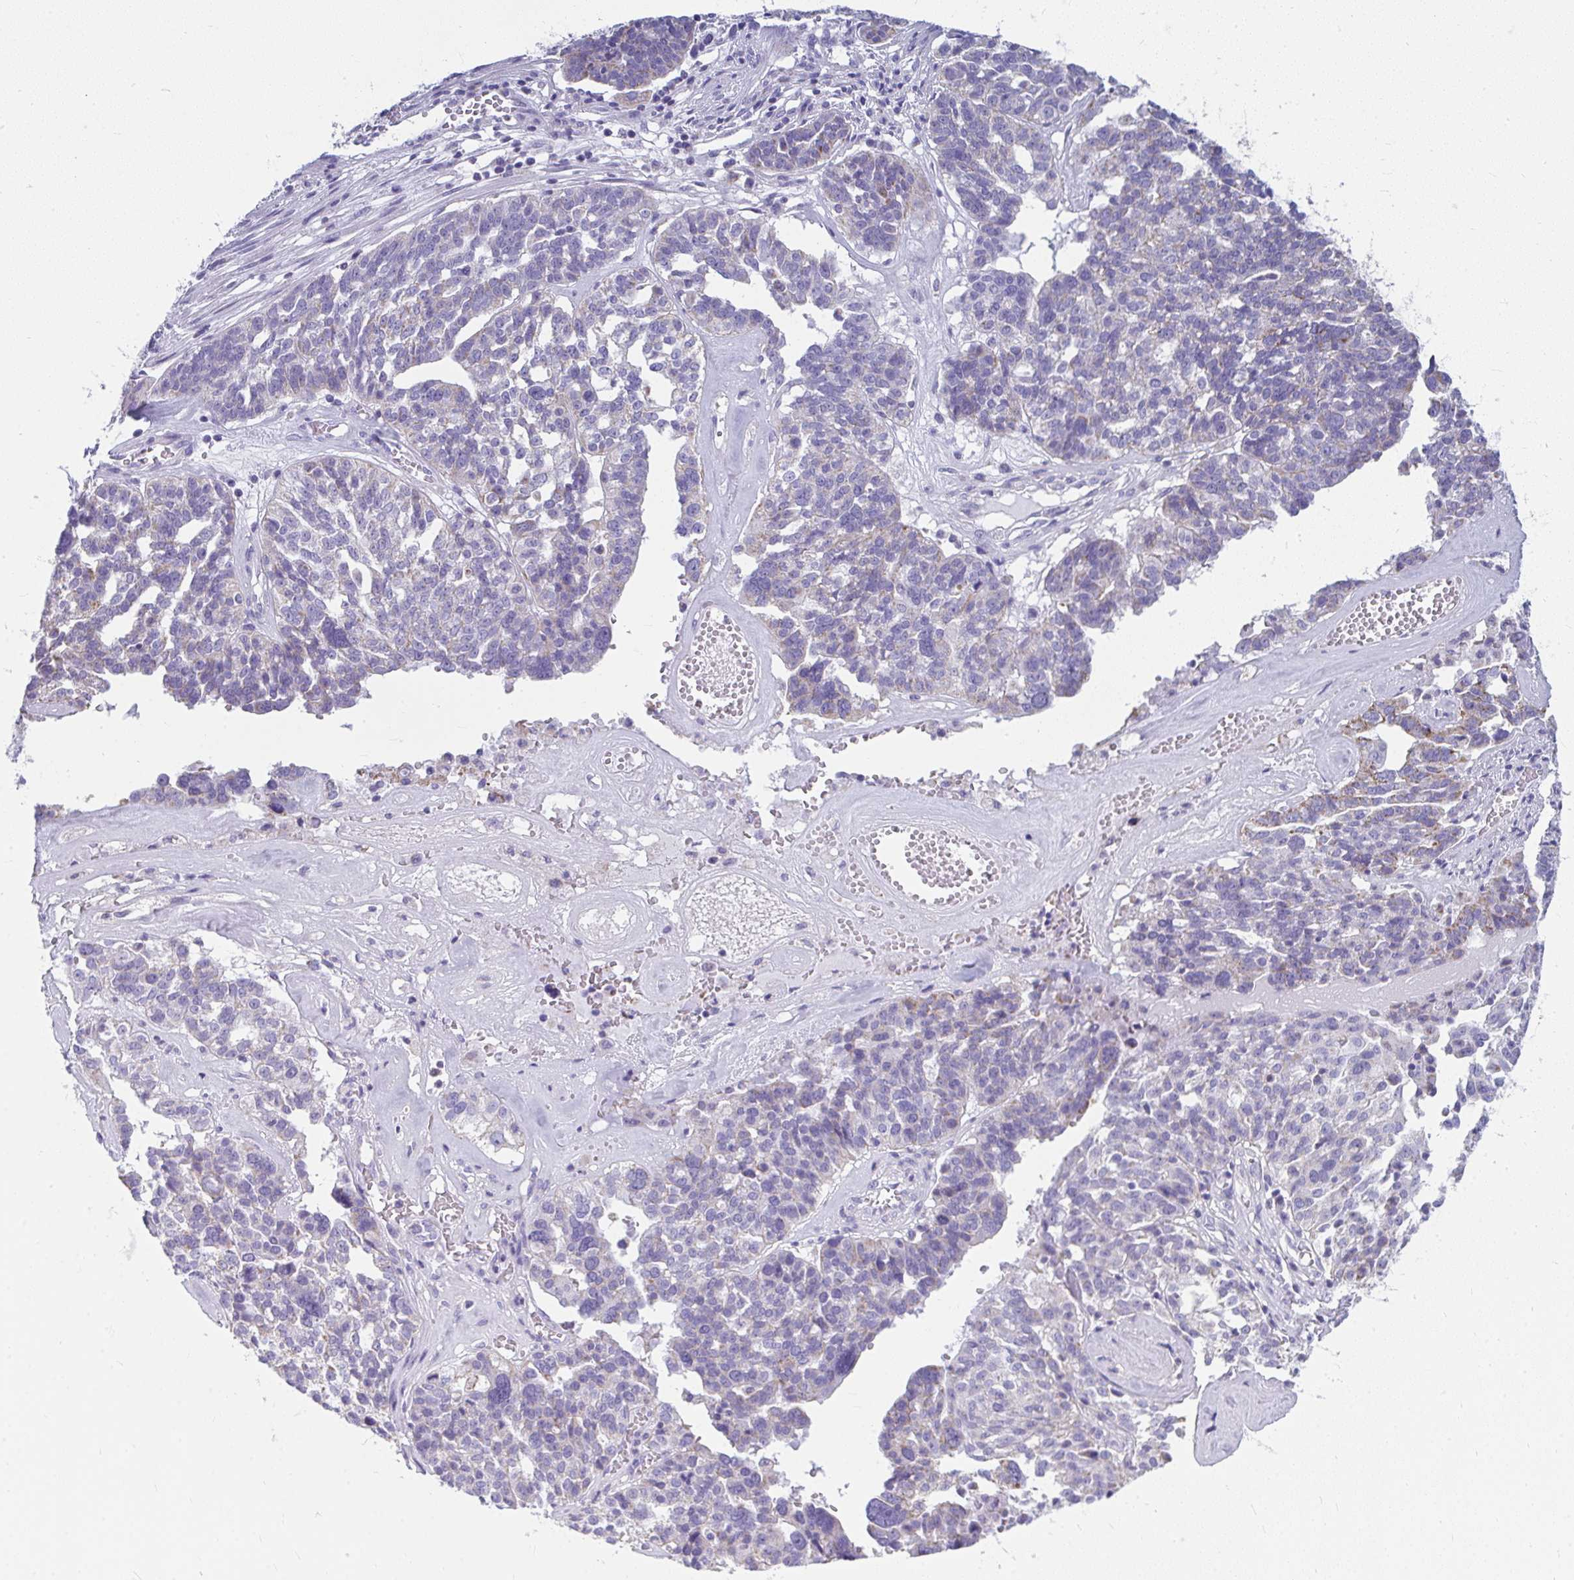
{"staining": {"intensity": "weak", "quantity": "<25%", "location": "cytoplasmic/membranous"}, "tissue": "ovarian cancer", "cell_type": "Tumor cells", "image_type": "cancer", "snomed": [{"axis": "morphology", "description": "Cystadenocarcinoma, serous, NOS"}, {"axis": "topography", "description": "Ovary"}], "caption": "Ovarian cancer (serous cystadenocarcinoma) stained for a protein using immunohistochemistry exhibits no positivity tumor cells.", "gene": "SLC6A1", "patient": {"sex": "female", "age": 59}}